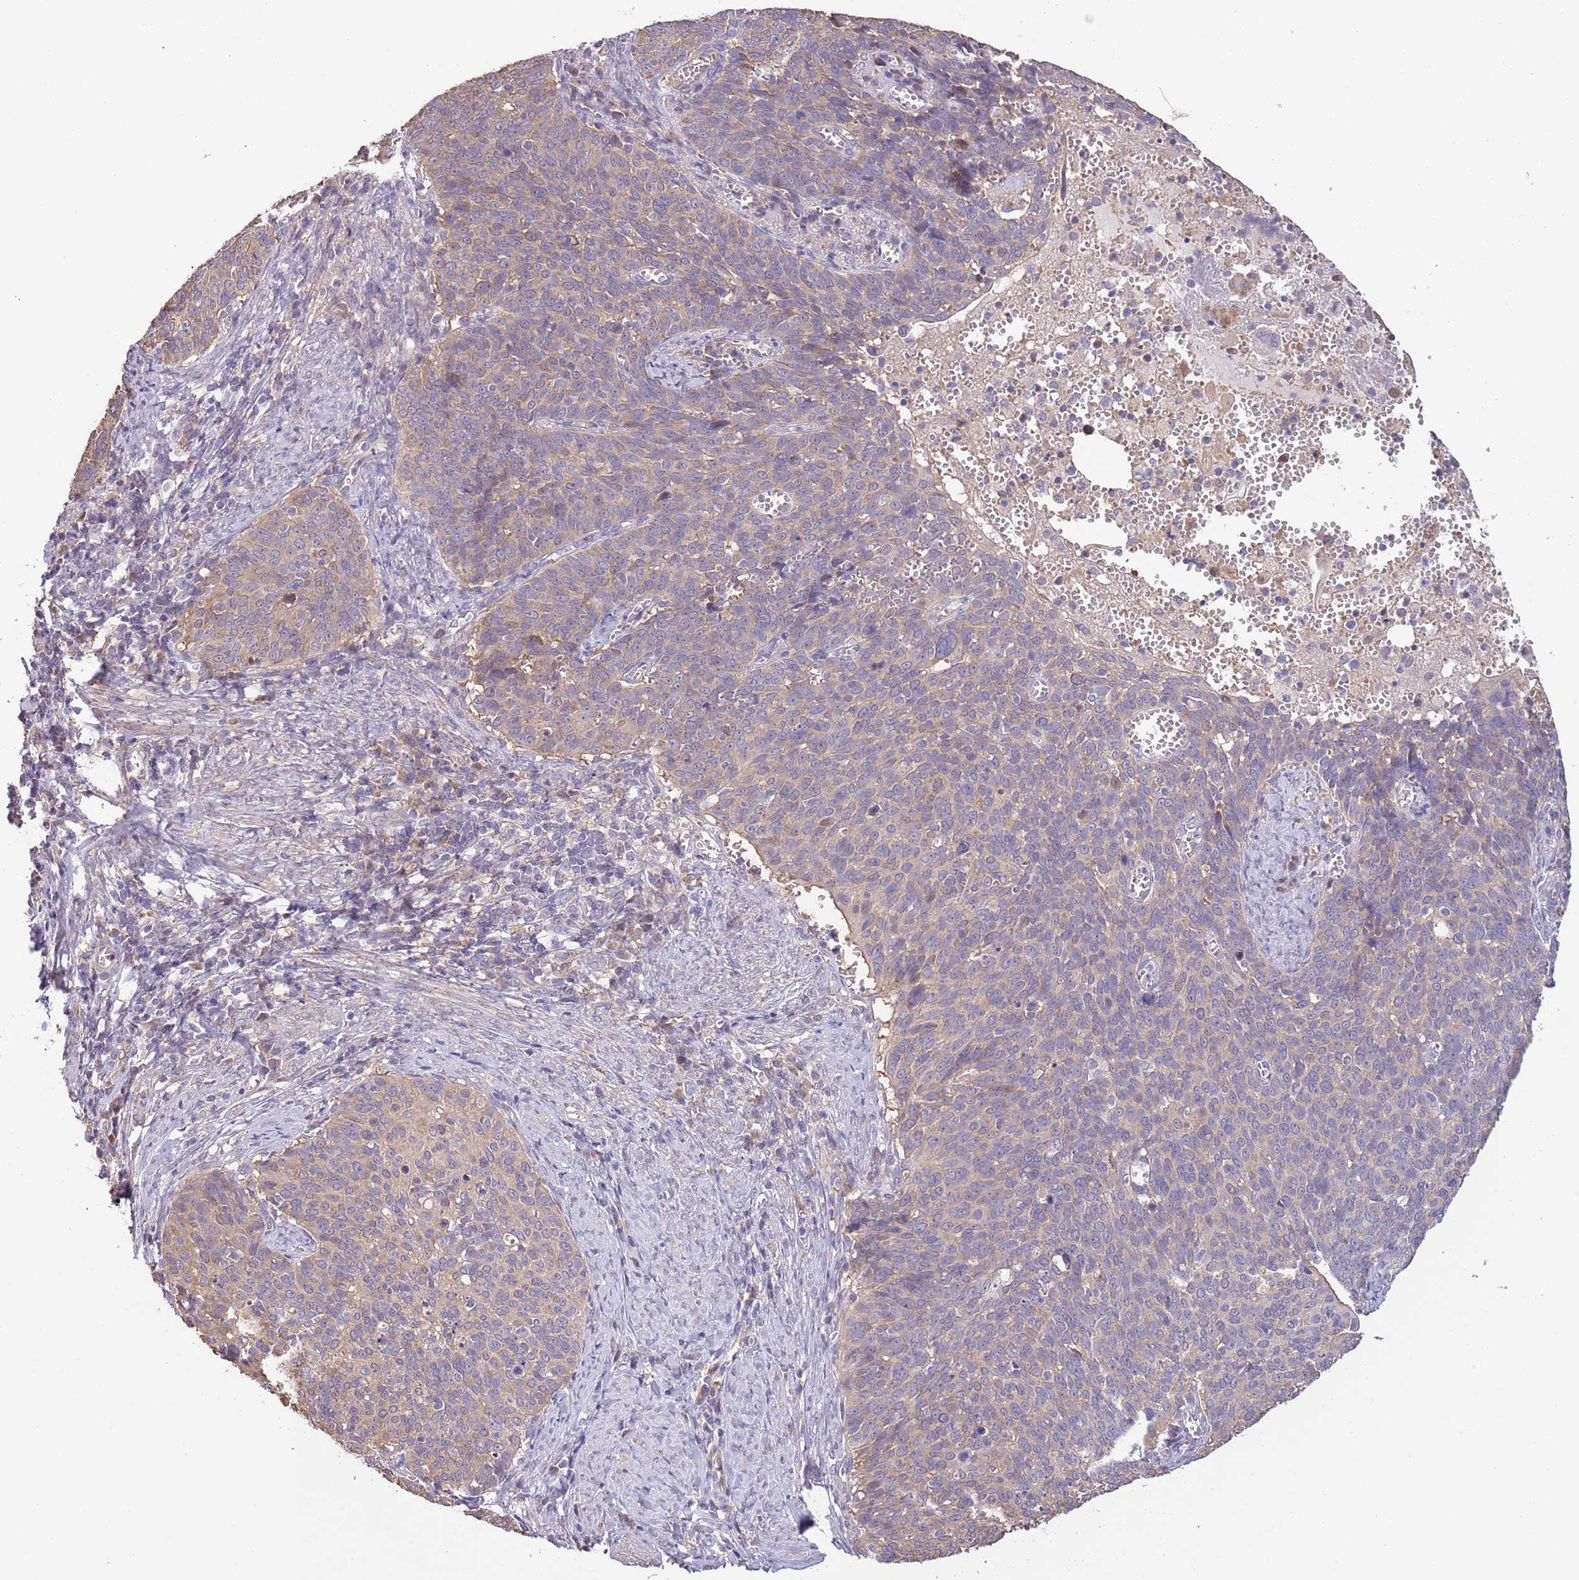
{"staining": {"intensity": "weak", "quantity": ">75%", "location": "cytoplasmic/membranous"}, "tissue": "cervical cancer", "cell_type": "Tumor cells", "image_type": "cancer", "snomed": [{"axis": "morphology", "description": "Normal tissue, NOS"}, {"axis": "morphology", "description": "Squamous cell carcinoma, NOS"}, {"axis": "topography", "description": "Cervix"}], "caption": "The micrograph demonstrates staining of cervical squamous cell carcinoma, revealing weak cytoplasmic/membranous protein positivity (brown color) within tumor cells. (DAB (3,3'-diaminobenzidine) = brown stain, brightfield microscopy at high magnification).", "gene": "LIPJ", "patient": {"sex": "female", "age": 39}}